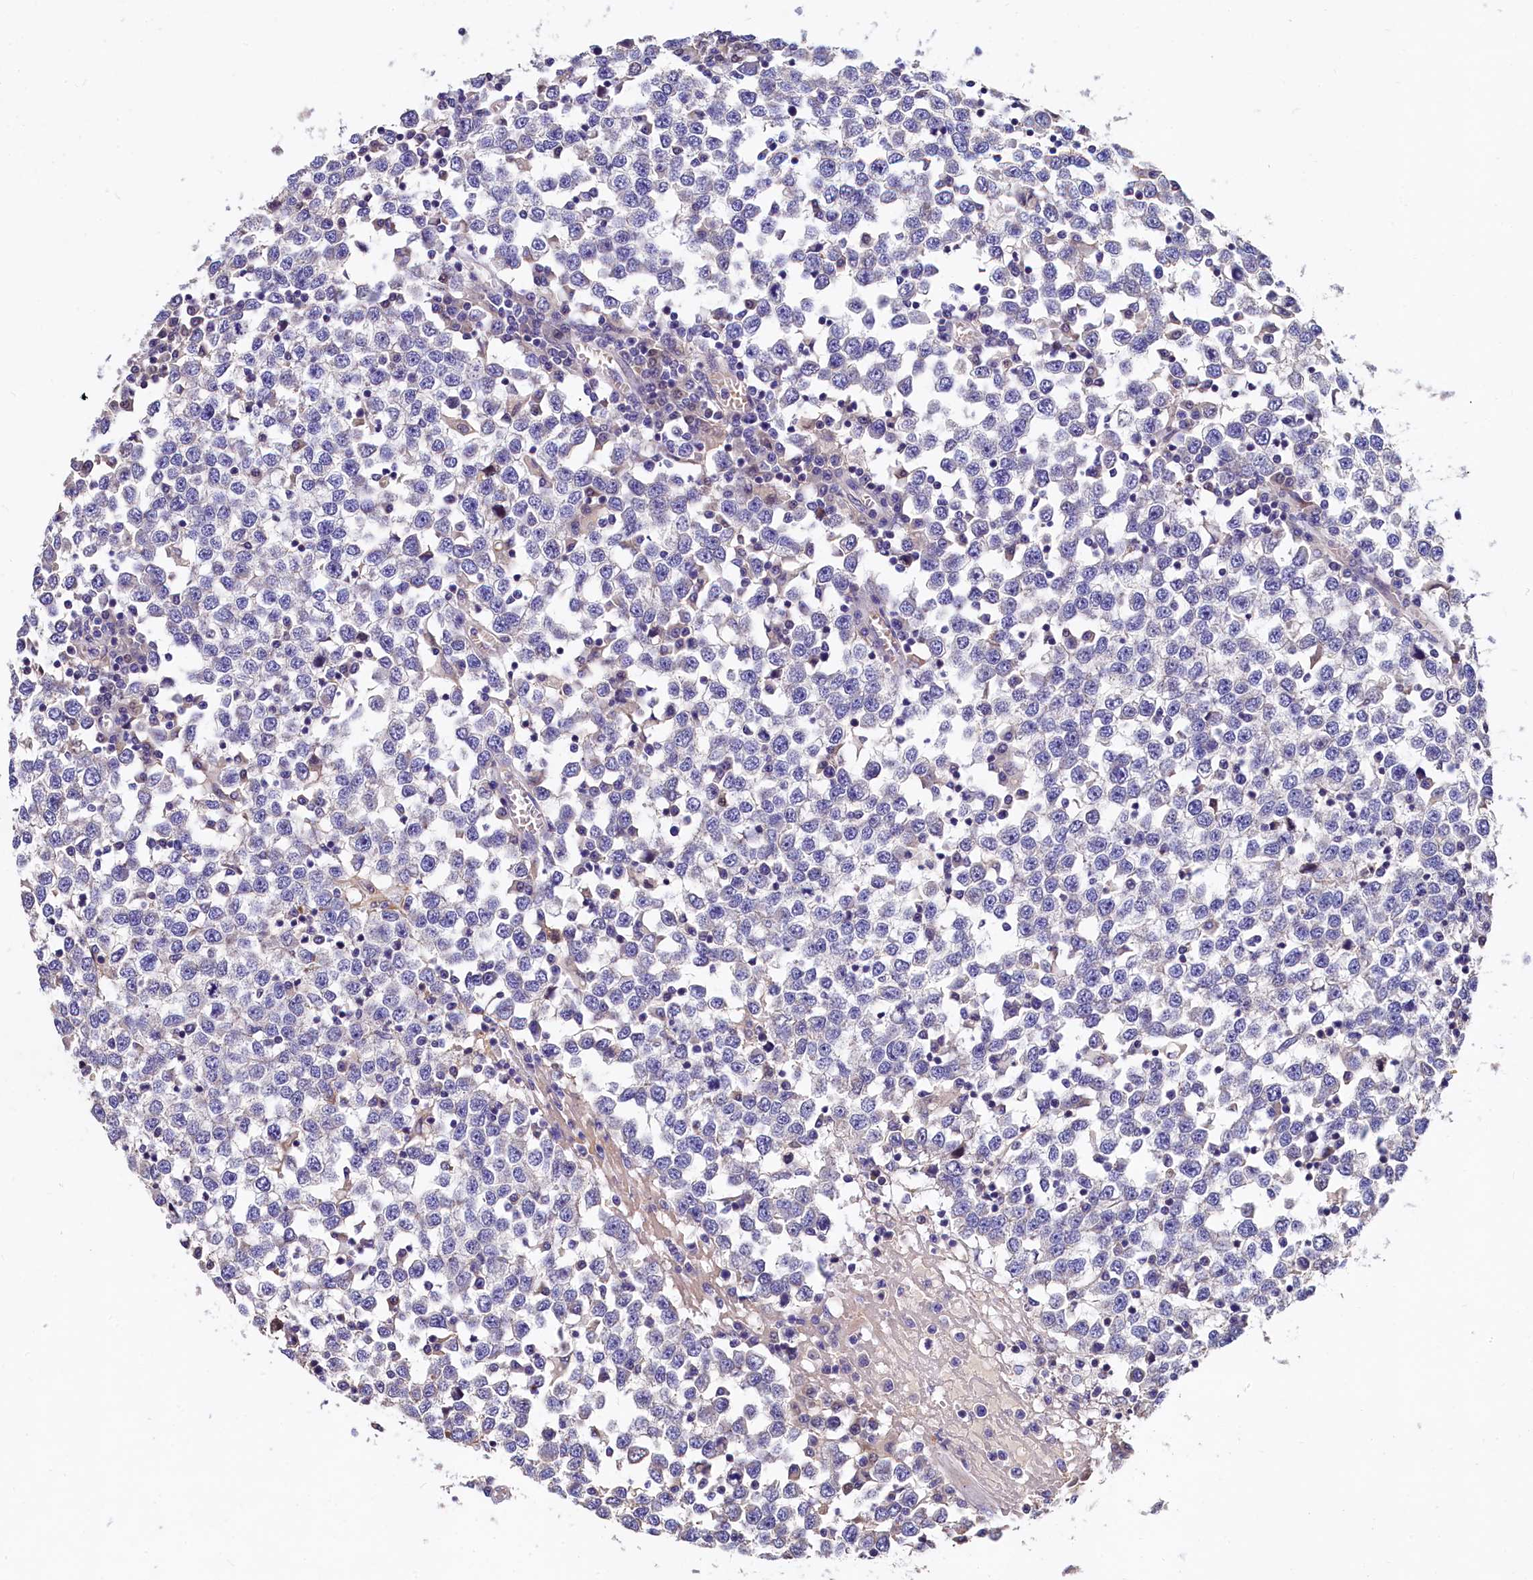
{"staining": {"intensity": "negative", "quantity": "none", "location": "none"}, "tissue": "testis cancer", "cell_type": "Tumor cells", "image_type": "cancer", "snomed": [{"axis": "morphology", "description": "Seminoma, NOS"}, {"axis": "topography", "description": "Testis"}], "caption": "The image shows no staining of tumor cells in testis cancer.", "gene": "EPS8L2", "patient": {"sex": "male", "age": 65}}